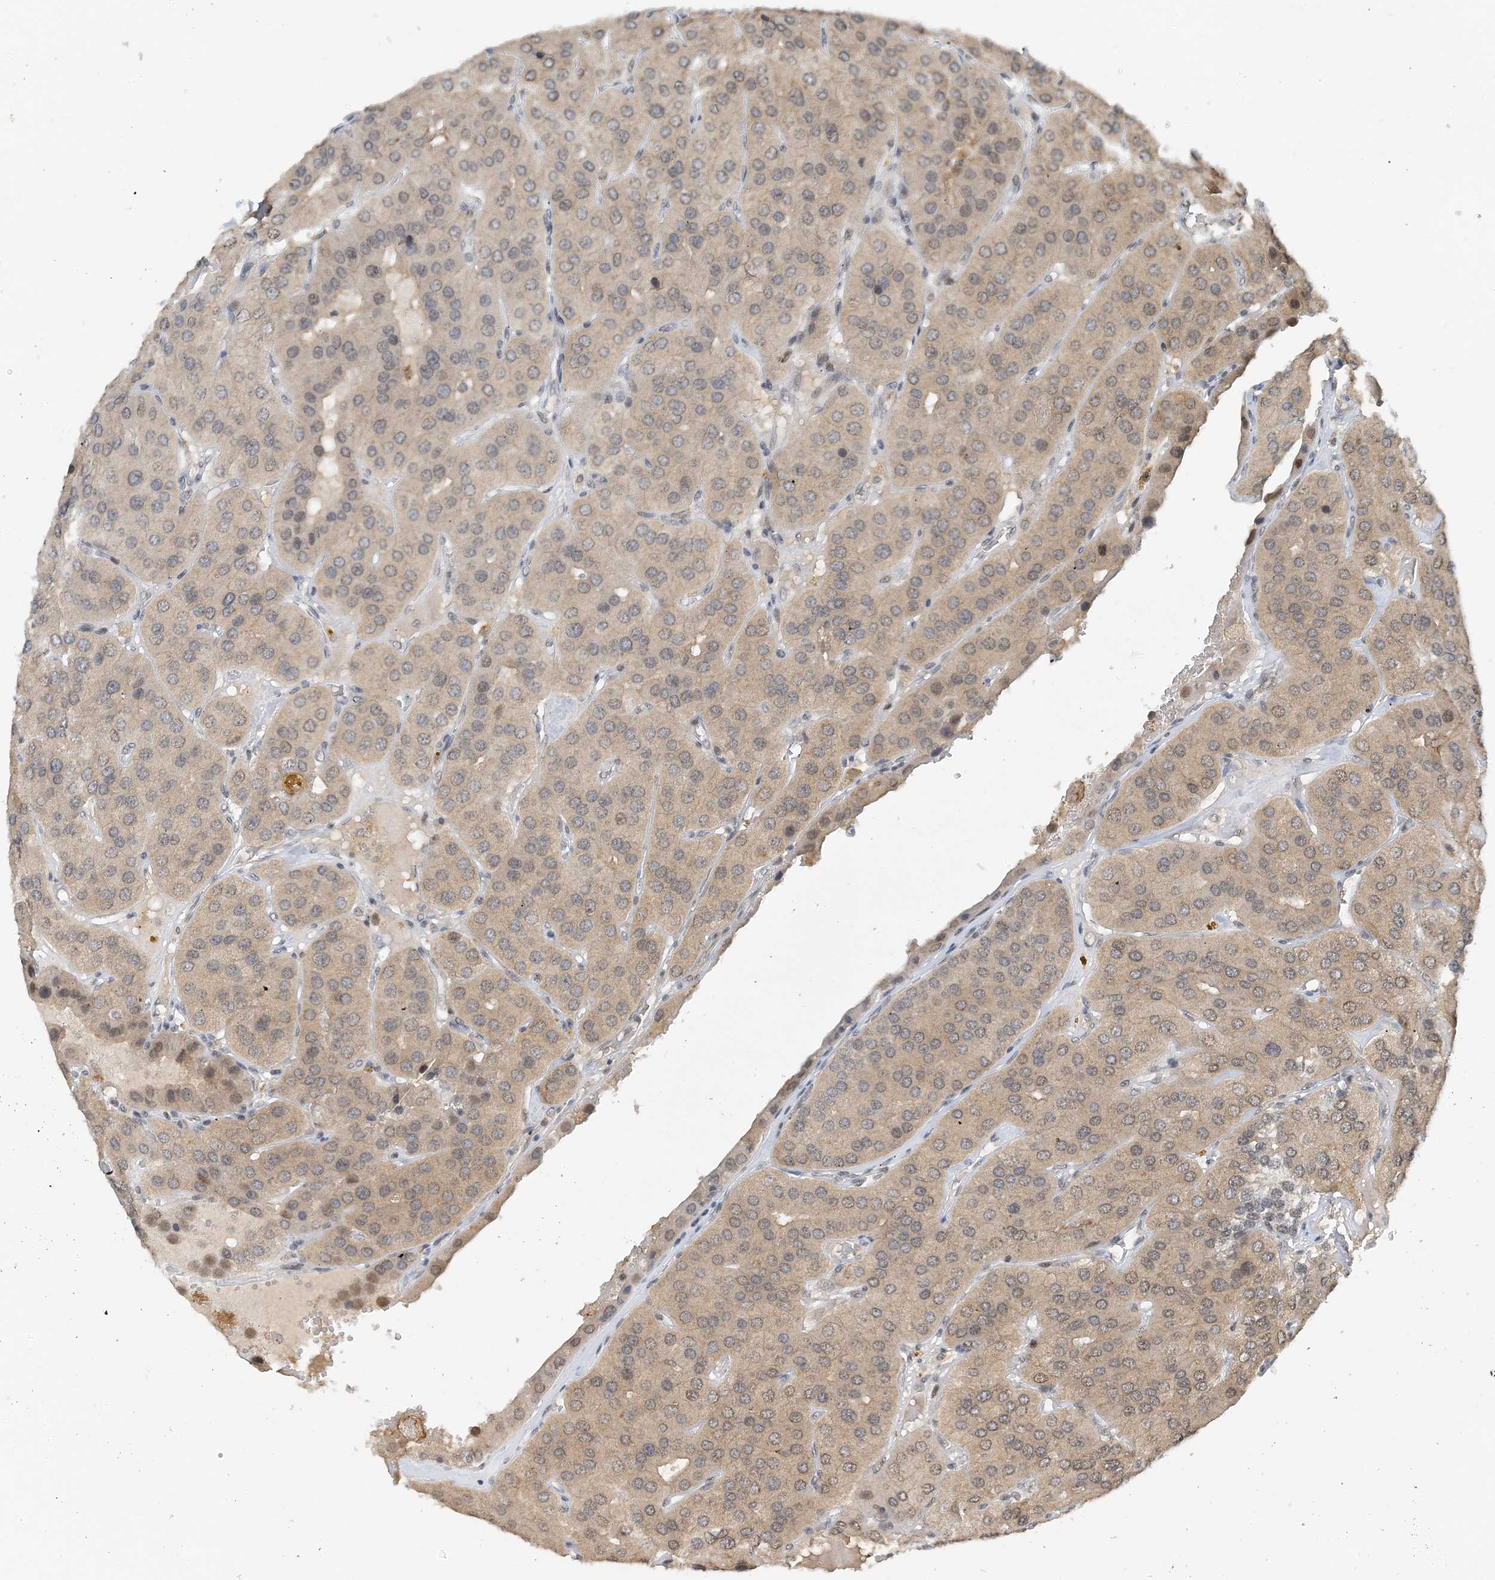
{"staining": {"intensity": "weak", "quantity": "25%-75%", "location": "cytoplasmic/membranous"}, "tissue": "parathyroid gland", "cell_type": "Glandular cells", "image_type": "normal", "snomed": [{"axis": "morphology", "description": "Normal tissue, NOS"}, {"axis": "morphology", "description": "Adenoma, NOS"}, {"axis": "topography", "description": "Parathyroid gland"}], "caption": "Parathyroid gland stained with DAB (3,3'-diaminobenzidine) immunohistochemistry (IHC) exhibits low levels of weak cytoplasmic/membranous staining in approximately 25%-75% of glandular cells. The staining was performed using DAB to visualize the protein expression in brown, while the nuclei were stained in blue with hematoxylin (Magnification: 20x).", "gene": "ACYP2", "patient": {"sex": "female", "age": 86}}